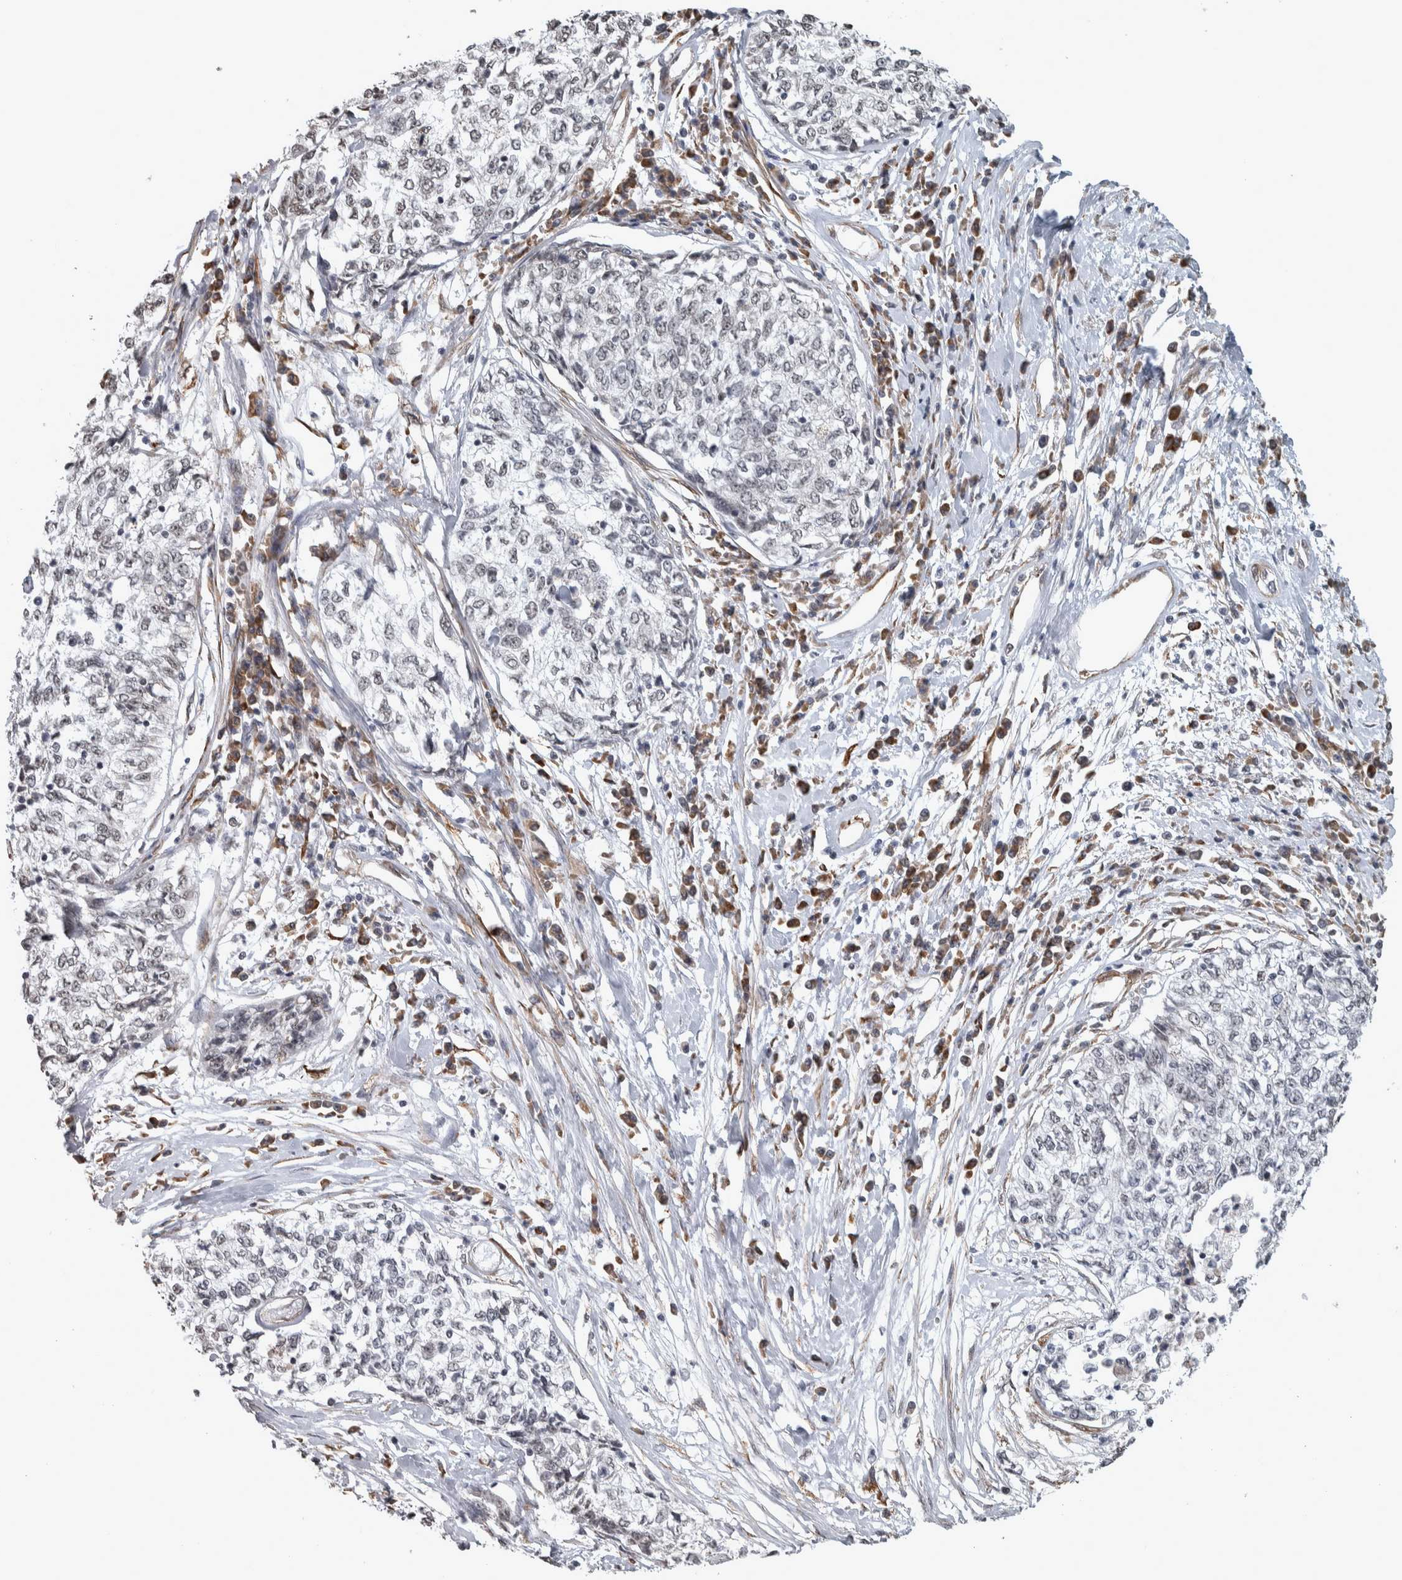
{"staining": {"intensity": "negative", "quantity": "none", "location": "none"}, "tissue": "cervical cancer", "cell_type": "Tumor cells", "image_type": "cancer", "snomed": [{"axis": "morphology", "description": "Squamous cell carcinoma, NOS"}, {"axis": "topography", "description": "Cervix"}], "caption": "A micrograph of human squamous cell carcinoma (cervical) is negative for staining in tumor cells.", "gene": "DDX42", "patient": {"sex": "female", "age": 57}}